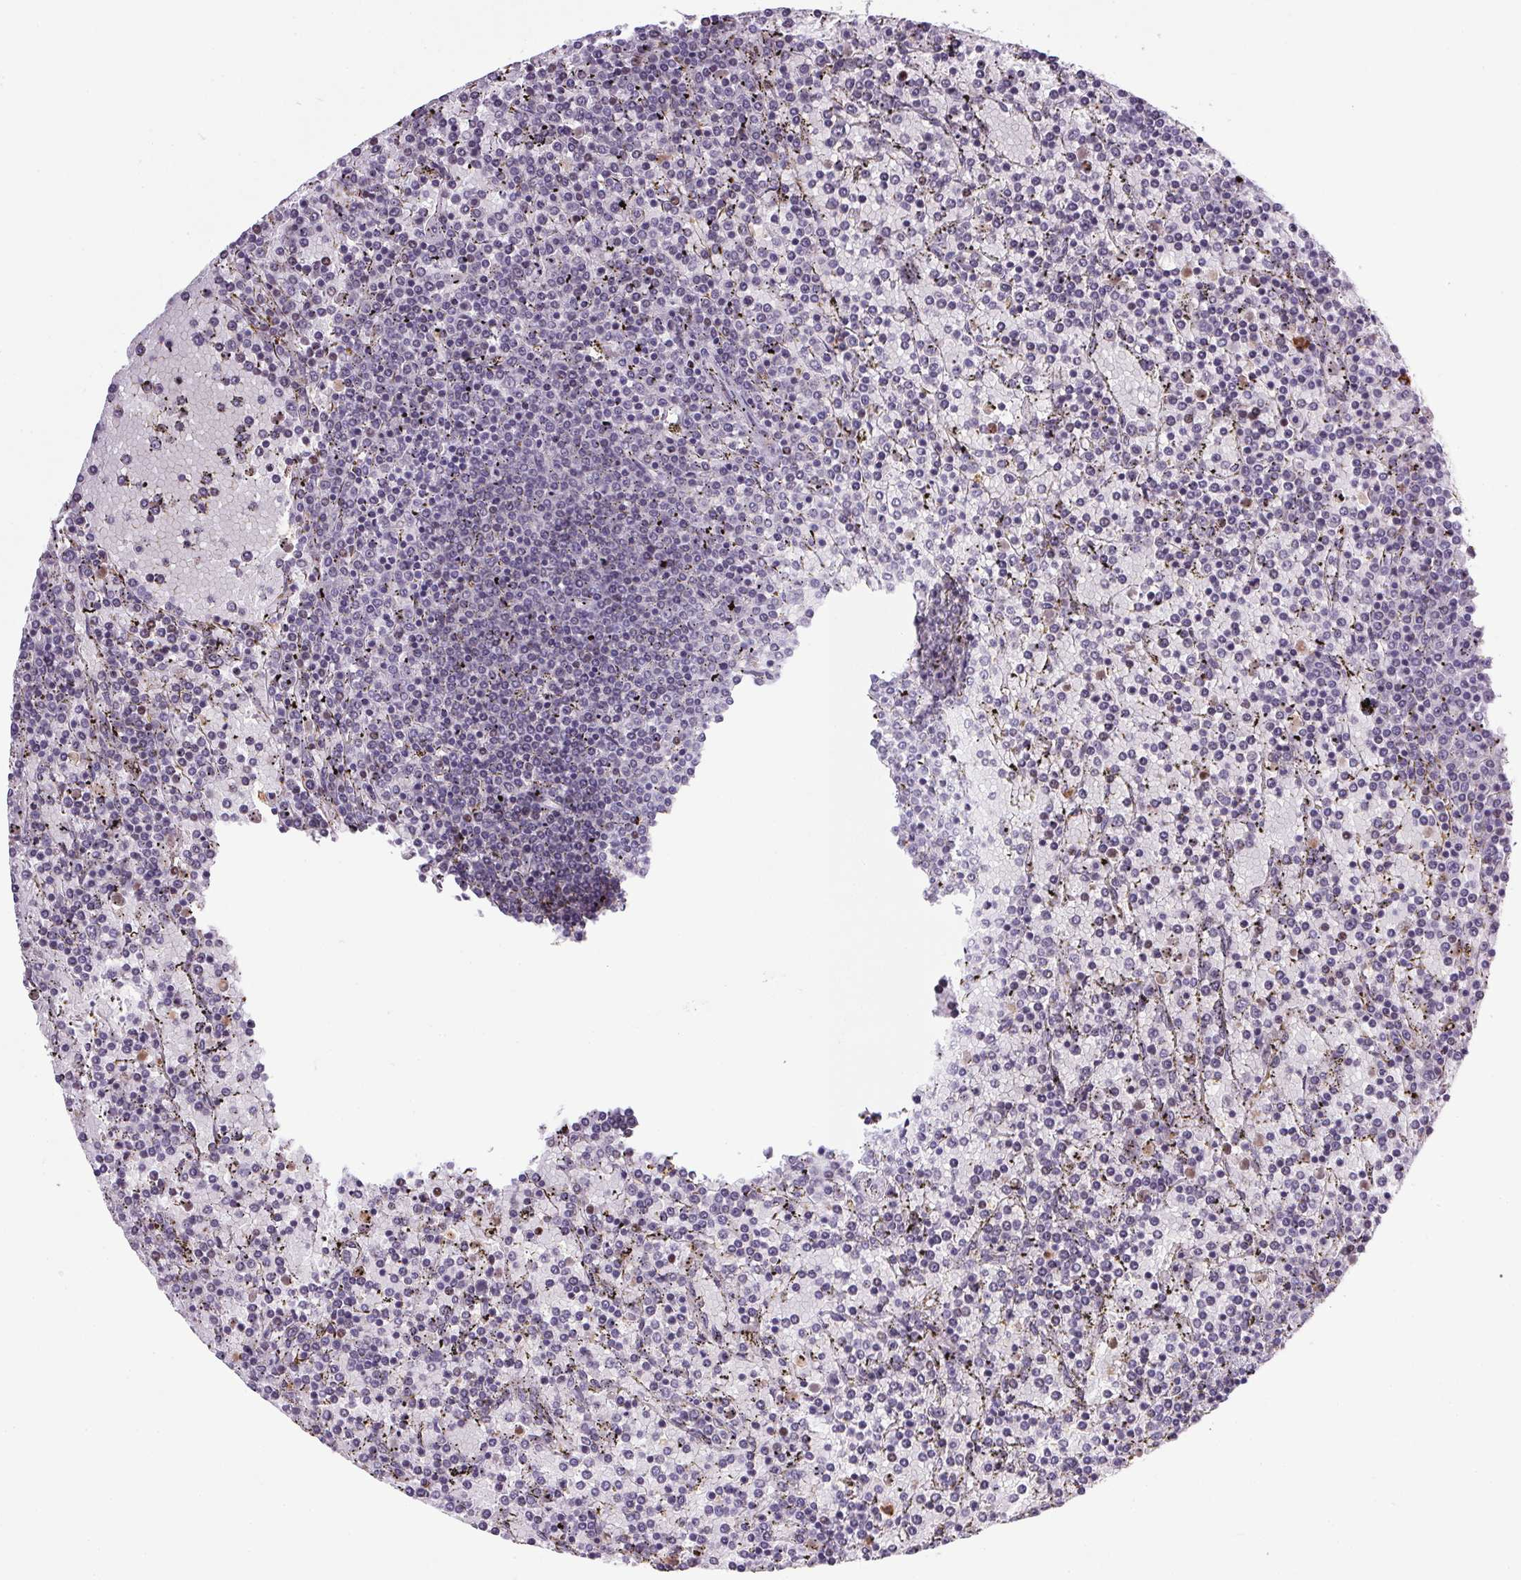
{"staining": {"intensity": "negative", "quantity": "none", "location": "none"}, "tissue": "lymphoma", "cell_type": "Tumor cells", "image_type": "cancer", "snomed": [{"axis": "morphology", "description": "Malignant lymphoma, non-Hodgkin's type, Low grade"}, {"axis": "topography", "description": "Spleen"}], "caption": "An image of human malignant lymphoma, non-Hodgkin's type (low-grade) is negative for staining in tumor cells.", "gene": "TRDN", "patient": {"sex": "female", "age": 77}}